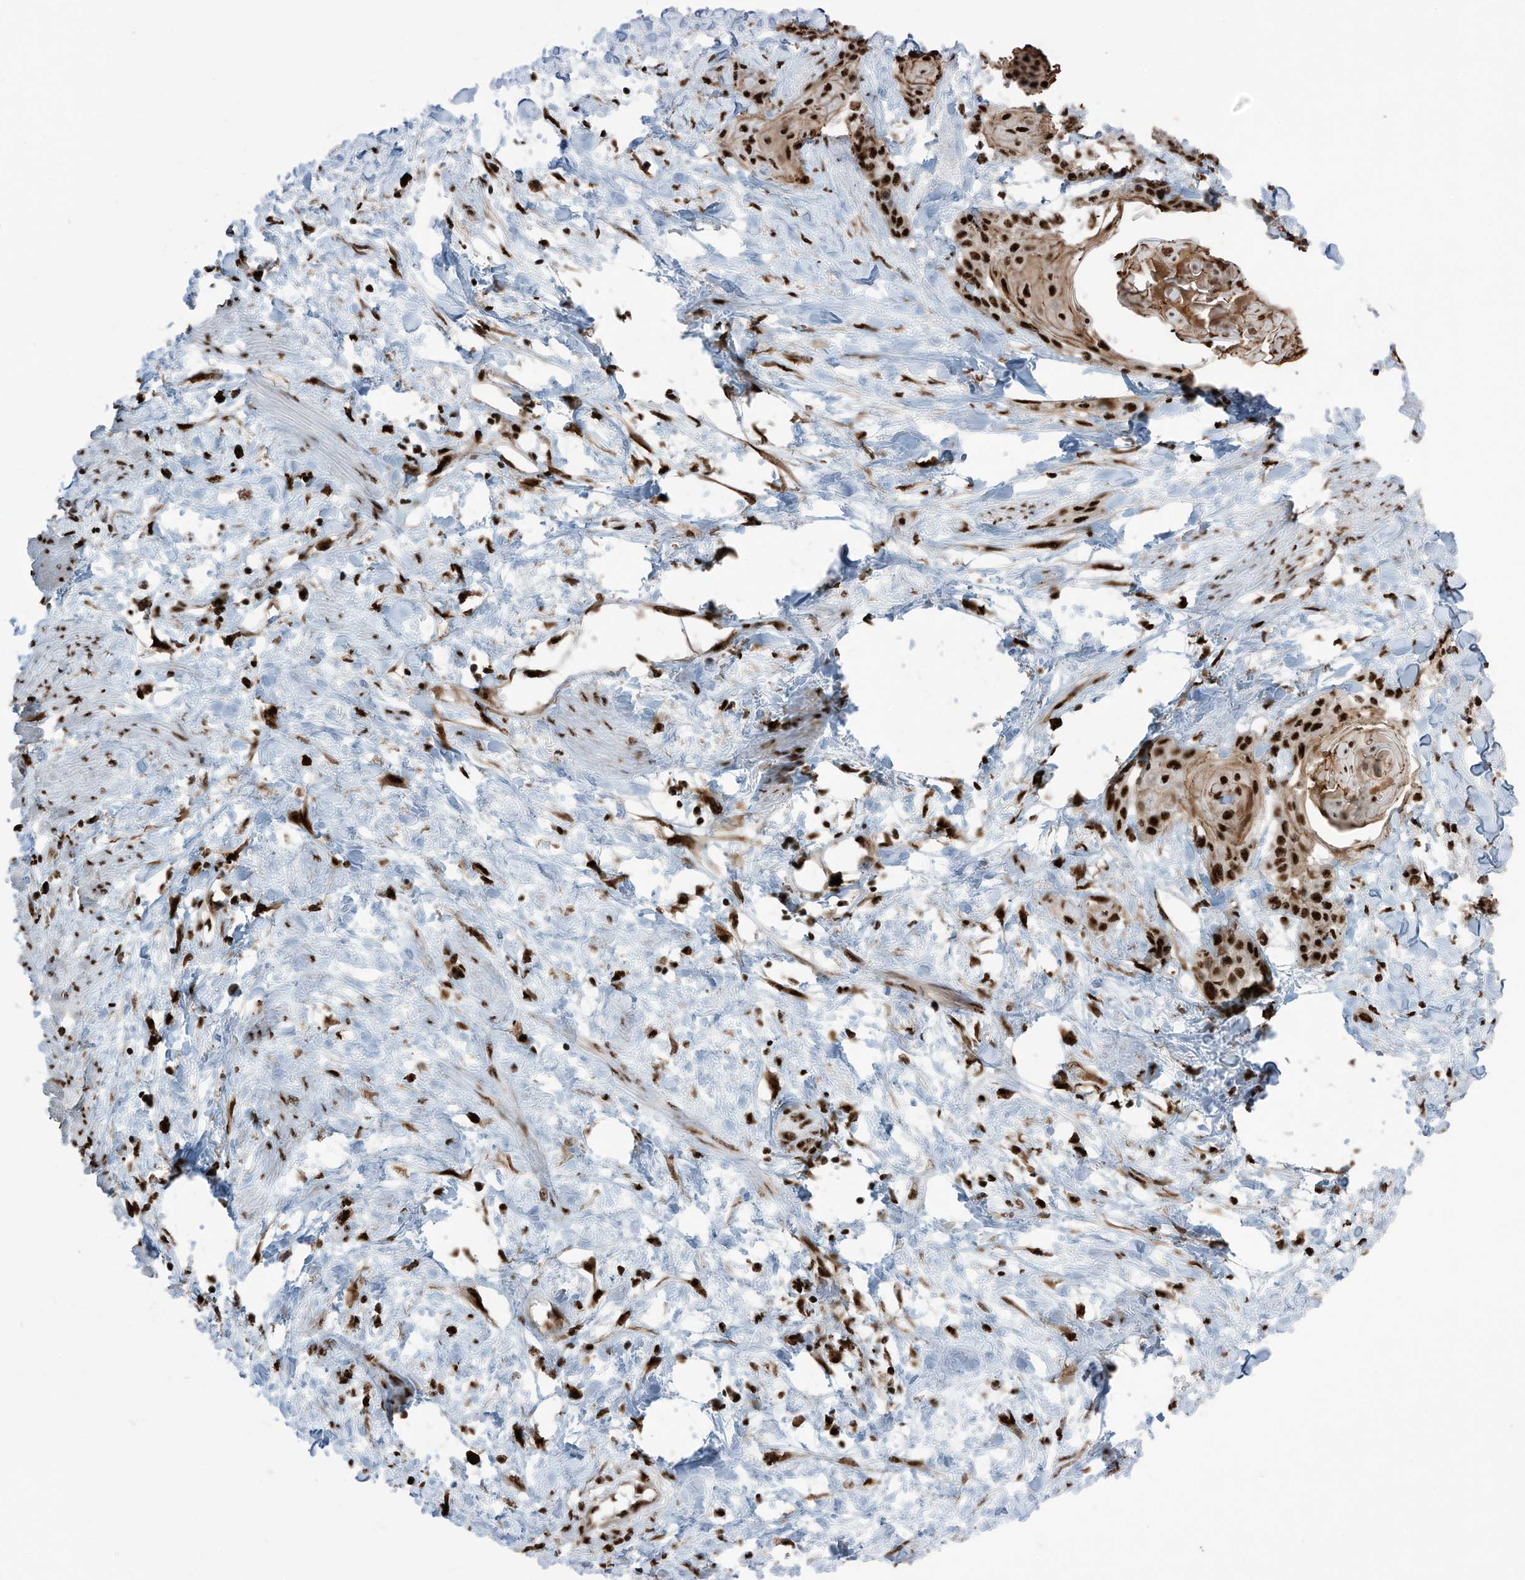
{"staining": {"intensity": "strong", "quantity": ">75%", "location": "nuclear"}, "tissue": "cervical cancer", "cell_type": "Tumor cells", "image_type": "cancer", "snomed": [{"axis": "morphology", "description": "Squamous cell carcinoma, NOS"}, {"axis": "topography", "description": "Cervix"}], "caption": "Strong nuclear expression is appreciated in approximately >75% of tumor cells in squamous cell carcinoma (cervical). Using DAB (brown) and hematoxylin (blue) stains, captured at high magnification using brightfield microscopy.", "gene": "LBH", "patient": {"sex": "female", "age": 57}}